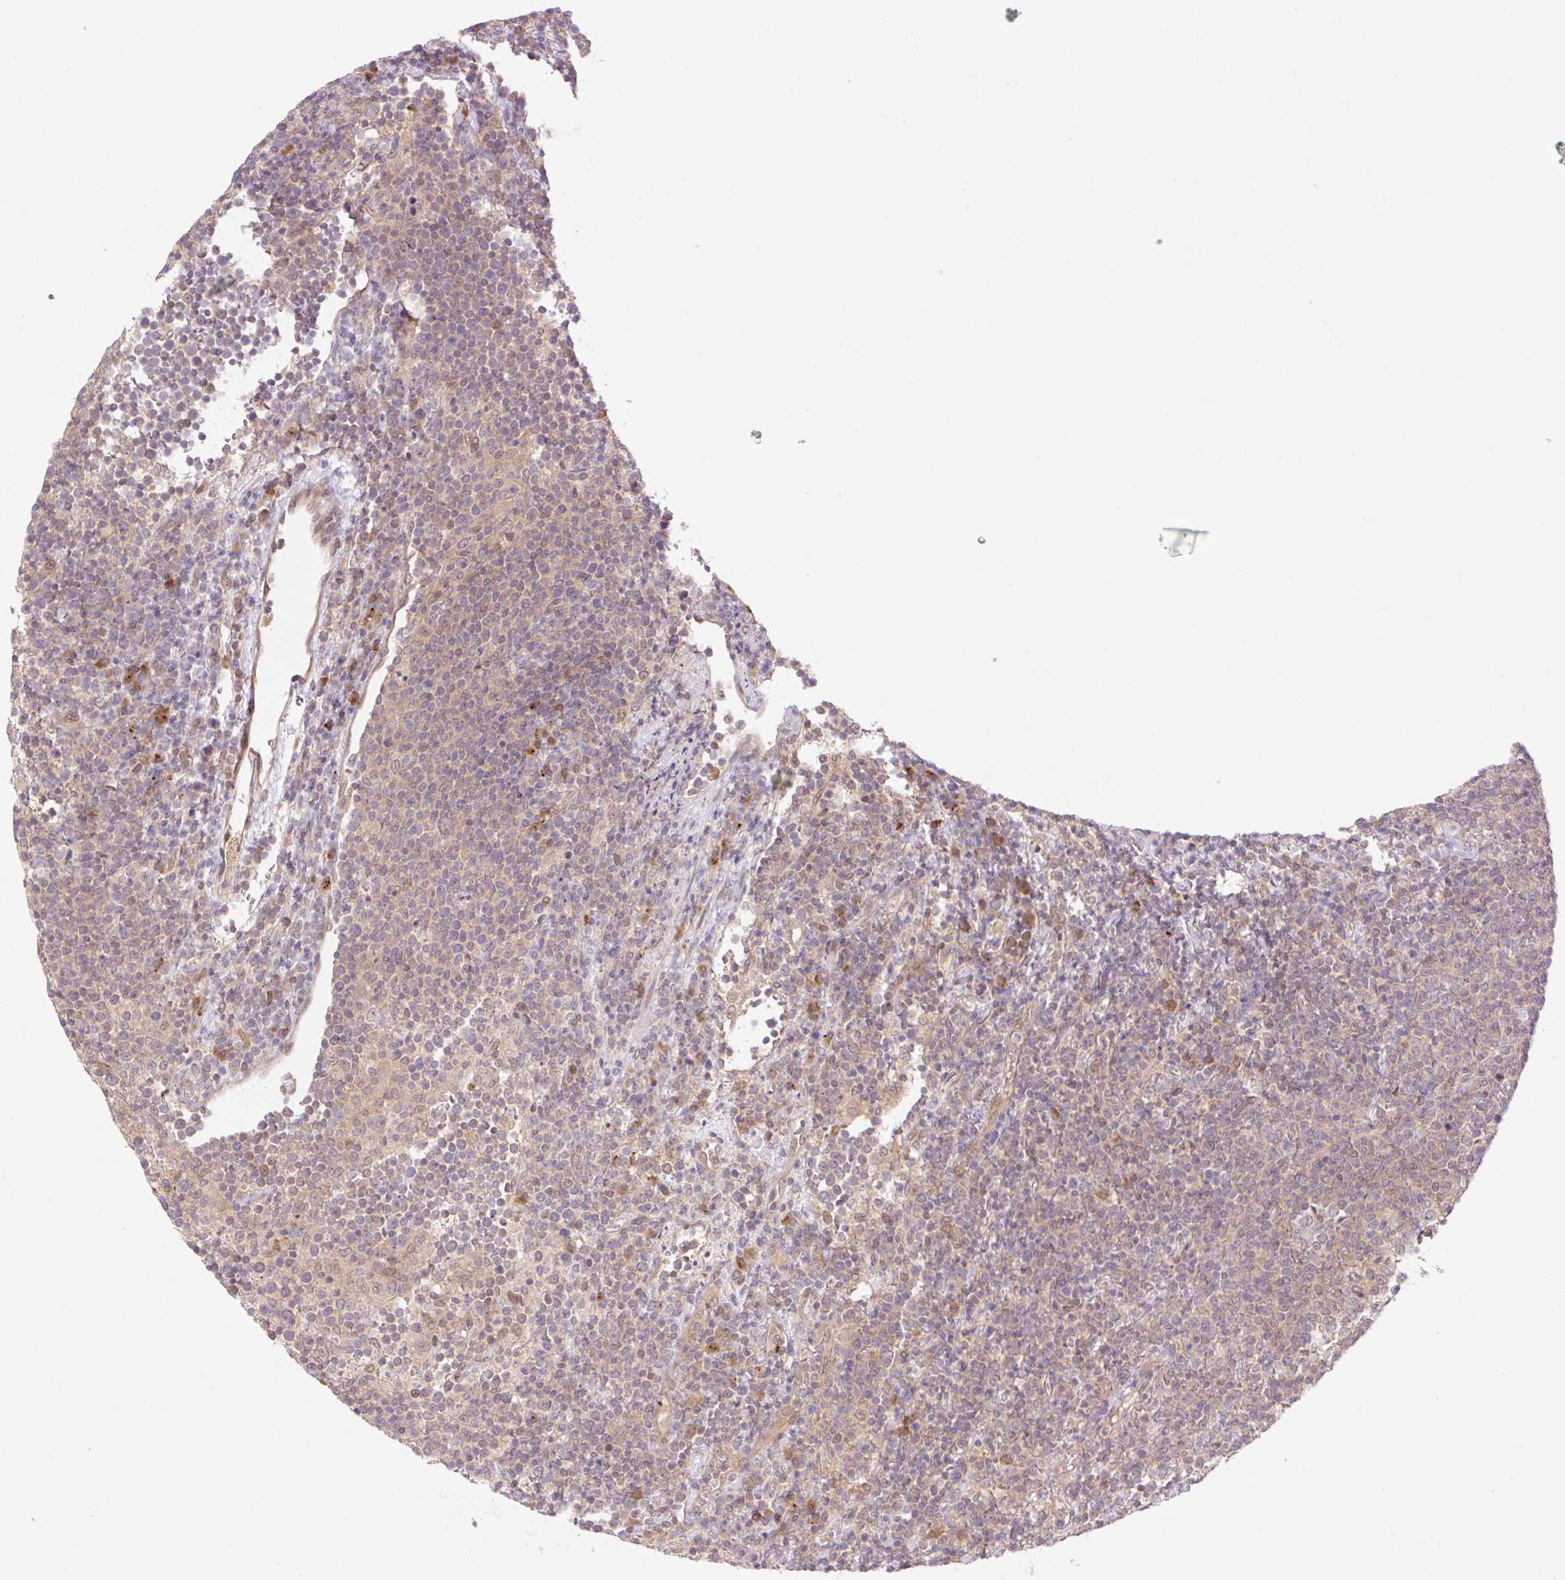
{"staining": {"intensity": "weak", "quantity": ">75%", "location": "cytoplasmic/membranous"}, "tissue": "lymphoma", "cell_type": "Tumor cells", "image_type": "cancer", "snomed": [{"axis": "morphology", "description": "Malignant lymphoma, non-Hodgkin's type, High grade"}, {"axis": "topography", "description": "Lymph node"}], "caption": "Immunohistochemistry image of malignant lymphoma, non-Hodgkin's type (high-grade) stained for a protein (brown), which shows low levels of weak cytoplasmic/membranous positivity in approximately >75% of tumor cells.", "gene": "VPS25", "patient": {"sex": "male", "age": 61}}